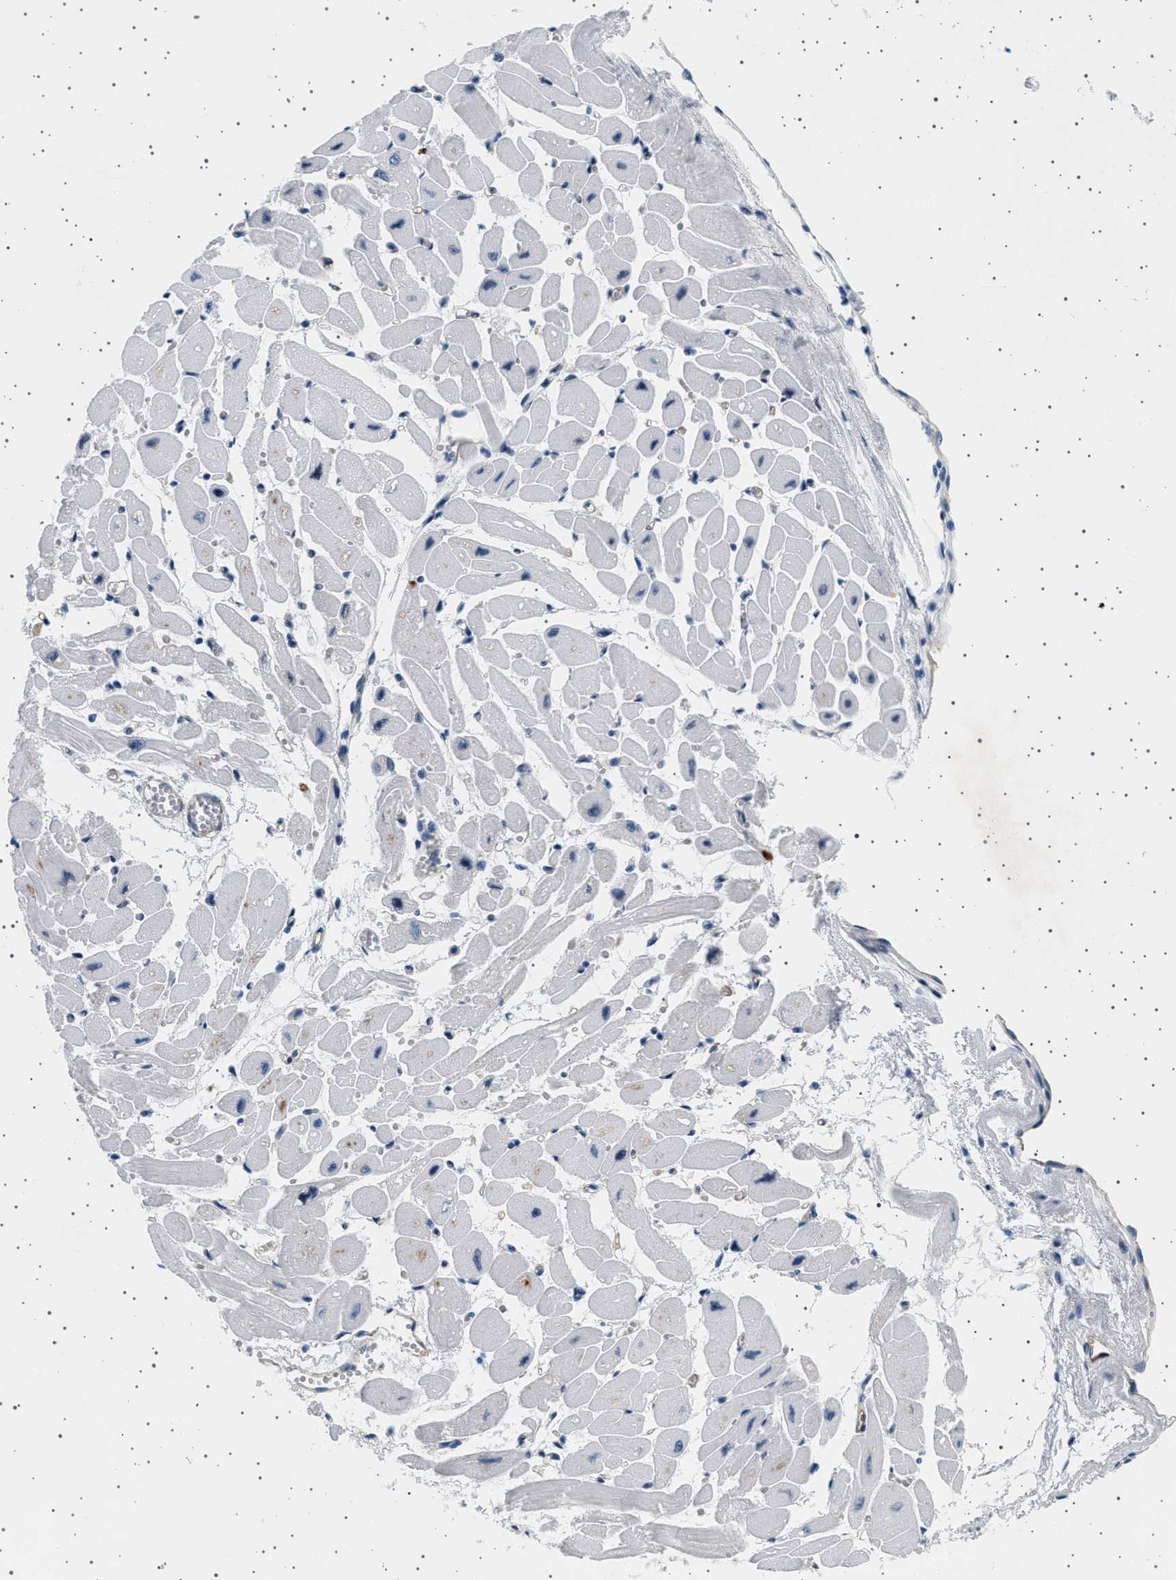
{"staining": {"intensity": "moderate", "quantity": "<25%", "location": "cytoplasmic/membranous"}, "tissue": "heart muscle", "cell_type": "Cardiomyocytes", "image_type": "normal", "snomed": [{"axis": "morphology", "description": "Normal tissue, NOS"}, {"axis": "topography", "description": "Heart"}], "caption": "Cardiomyocytes display low levels of moderate cytoplasmic/membranous staining in about <25% of cells in benign human heart muscle. (DAB IHC with brightfield microscopy, high magnification).", "gene": "PLPP6", "patient": {"sex": "female", "age": 54}}